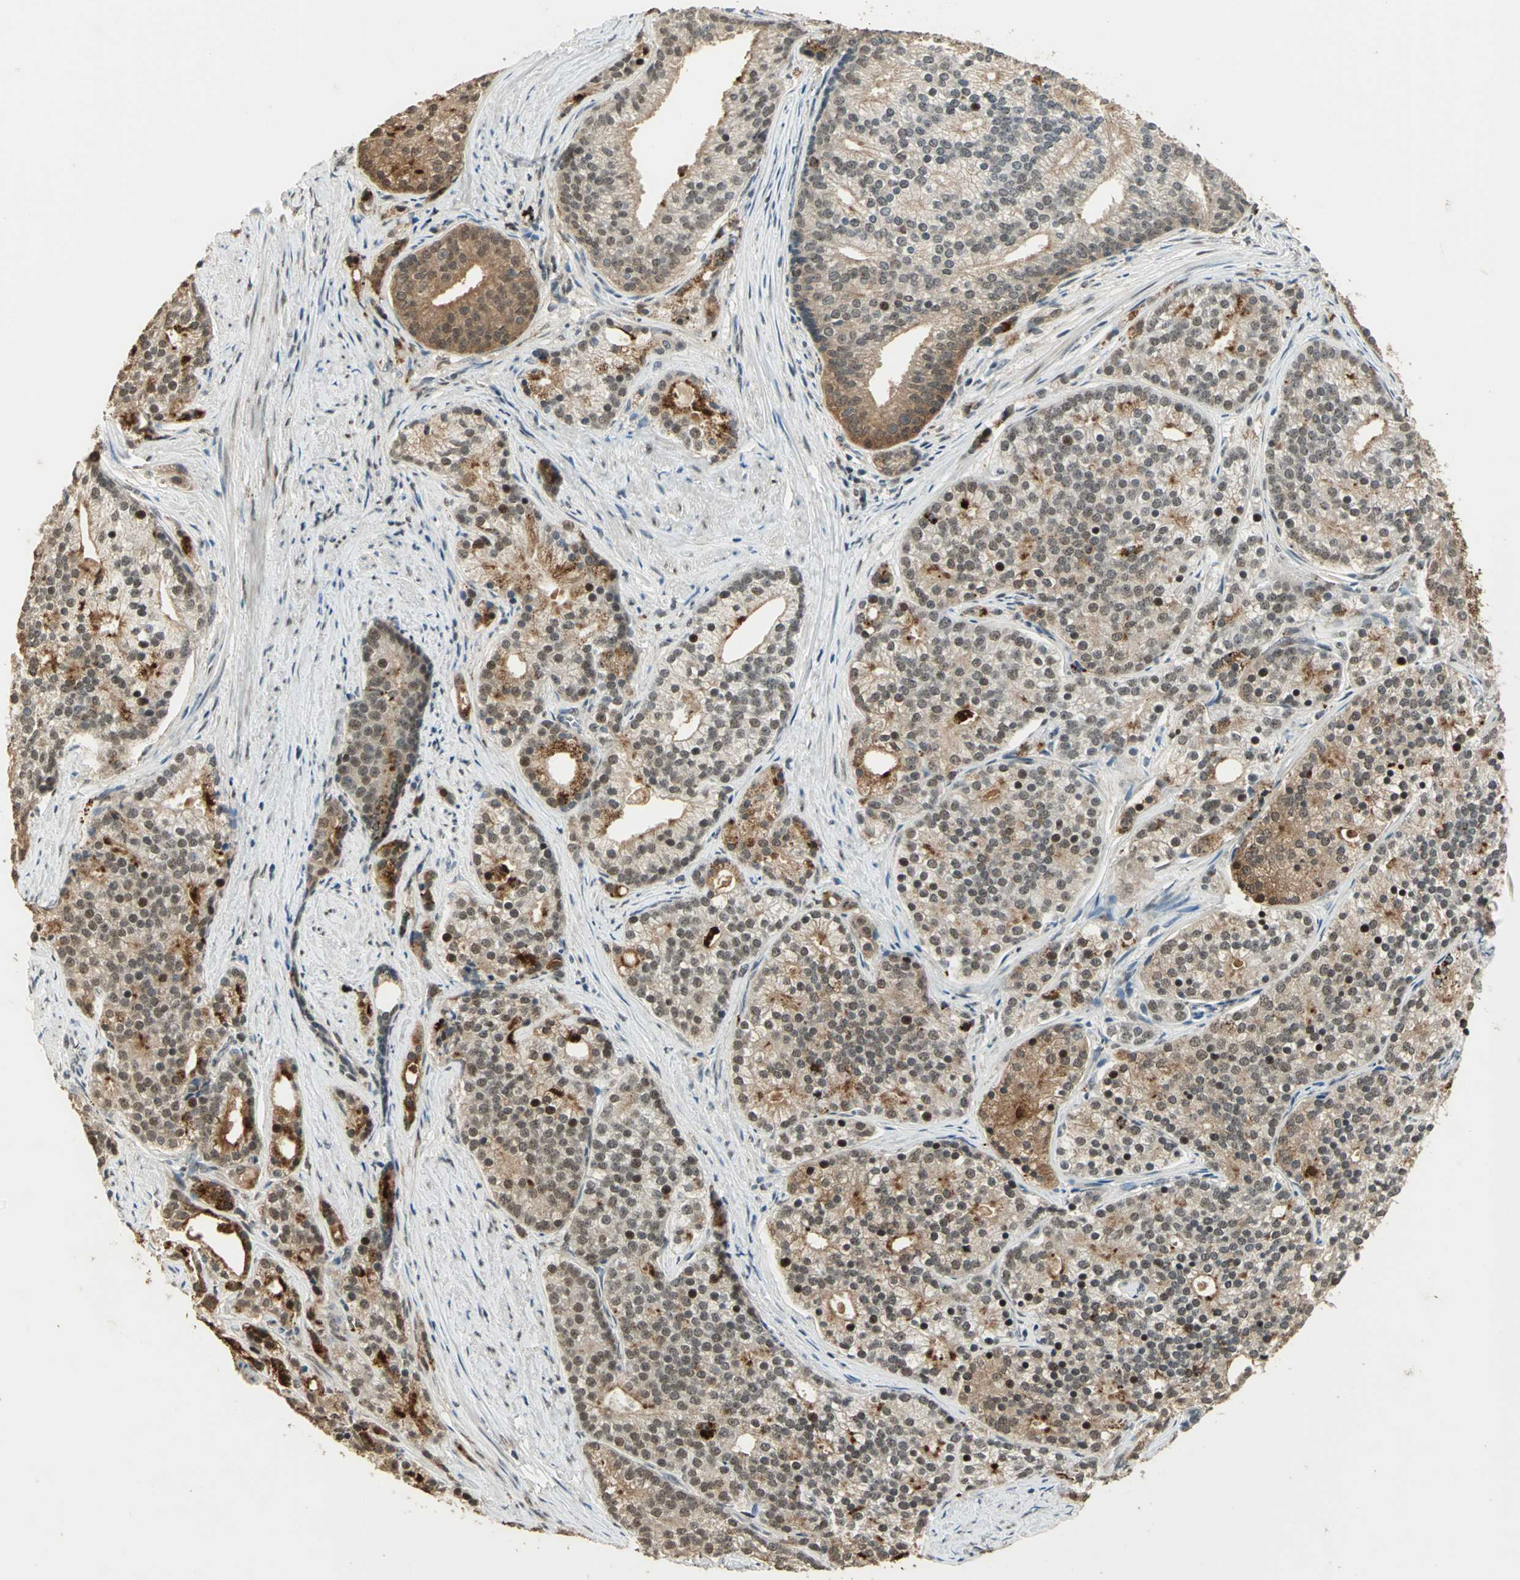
{"staining": {"intensity": "strong", "quantity": "25%-75%", "location": "cytoplasmic/membranous,nuclear"}, "tissue": "prostate cancer", "cell_type": "Tumor cells", "image_type": "cancer", "snomed": [{"axis": "morphology", "description": "Adenocarcinoma, Low grade"}, {"axis": "topography", "description": "Prostate"}], "caption": "An immunohistochemistry micrograph of tumor tissue is shown. Protein staining in brown highlights strong cytoplasmic/membranous and nuclear positivity in prostate cancer within tumor cells.", "gene": "RAD17", "patient": {"sex": "male", "age": 71}}